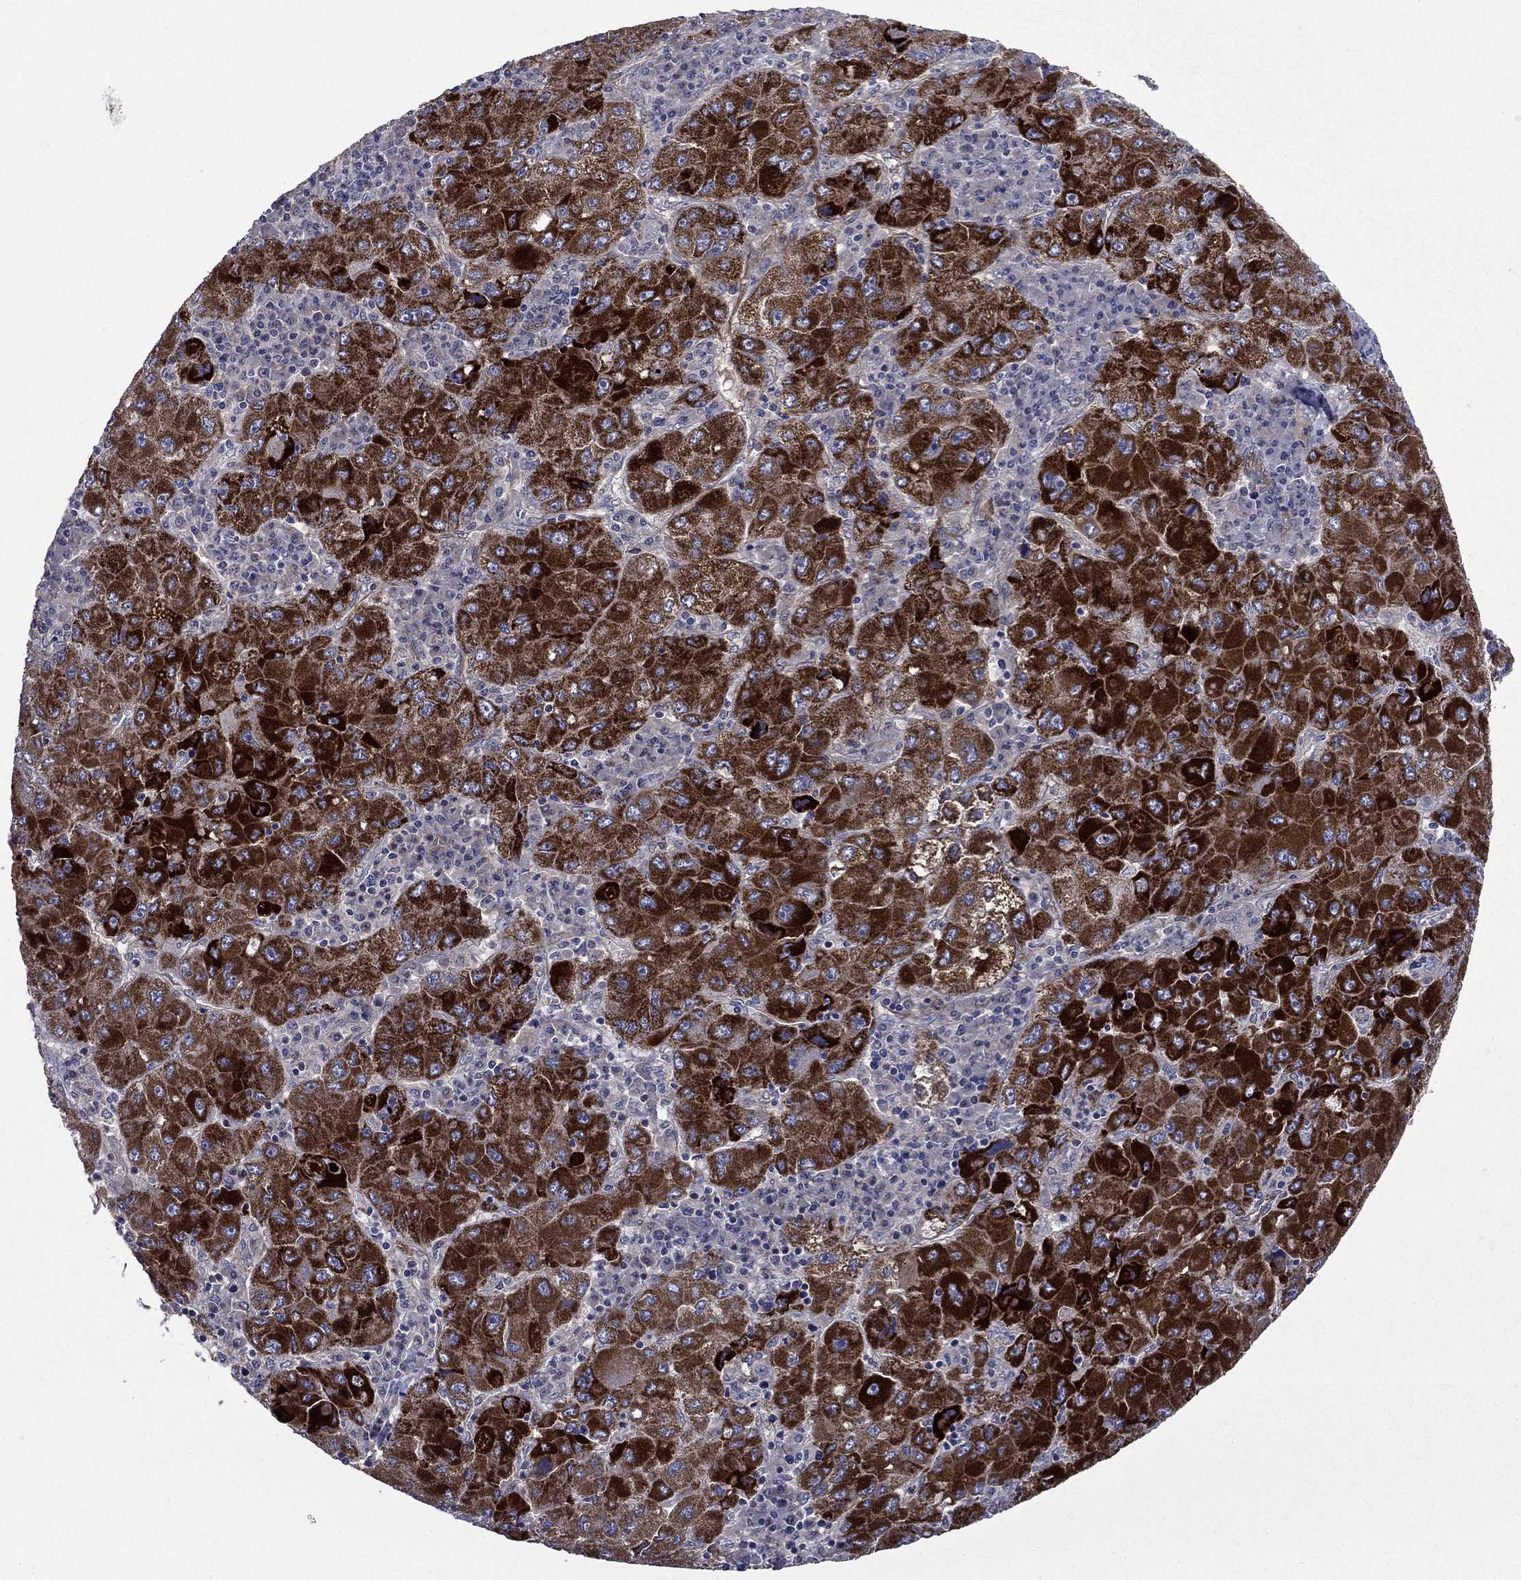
{"staining": {"intensity": "strong", "quantity": ">75%", "location": "cytoplasmic/membranous"}, "tissue": "liver cancer", "cell_type": "Tumor cells", "image_type": "cancer", "snomed": [{"axis": "morphology", "description": "Carcinoma, Hepatocellular, NOS"}, {"axis": "topography", "description": "Liver"}], "caption": "Liver cancer (hepatocellular carcinoma) stained for a protein (brown) displays strong cytoplasmic/membranous positive staining in about >75% of tumor cells.", "gene": "SLC7A1", "patient": {"sex": "male", "age": 75}}